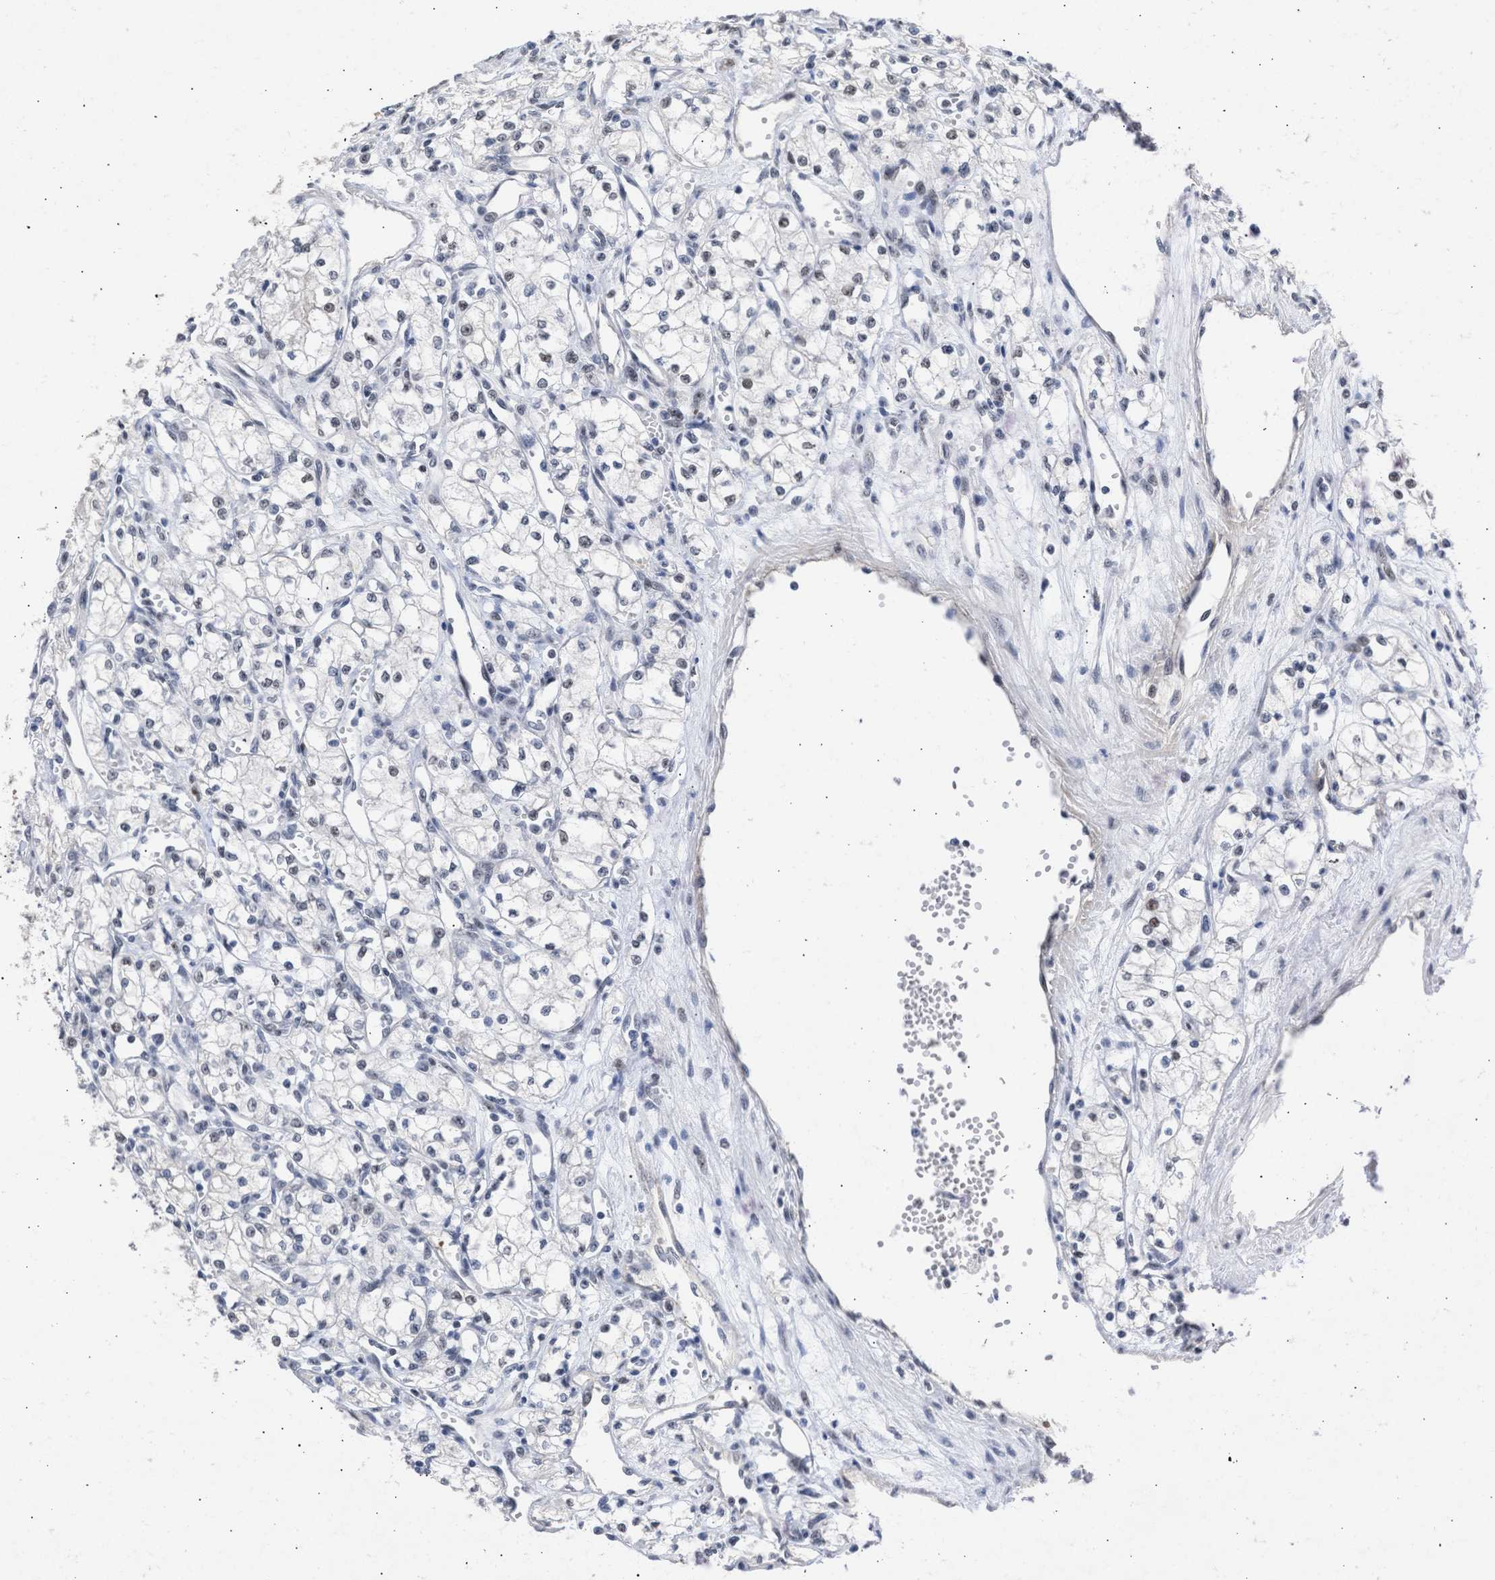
{"staining": {"intensity": "weak", "quantity": "25%-75%", "location": "nuclear"}, "tissue": "renal cancer", "cell_type": "Tumor cells", "image_type": "cancer", "snomed": [{"axis": "morphology", "description": "Adenocarcinoma, NOS"}, {"axis": "topography", "description": "Kidney"}], "caption": "High-power microscopy captured an IHC image of adenocarcinoma (renal), revealing weak nuclear expression in about 25%-75% of tumor cells. (DAB (3,3'-diaminobenzidine) = brown stain, brightfield microscopy at high magnification).", "gene": "DDX41", "patient": {"sex": "male", "age": 59}}